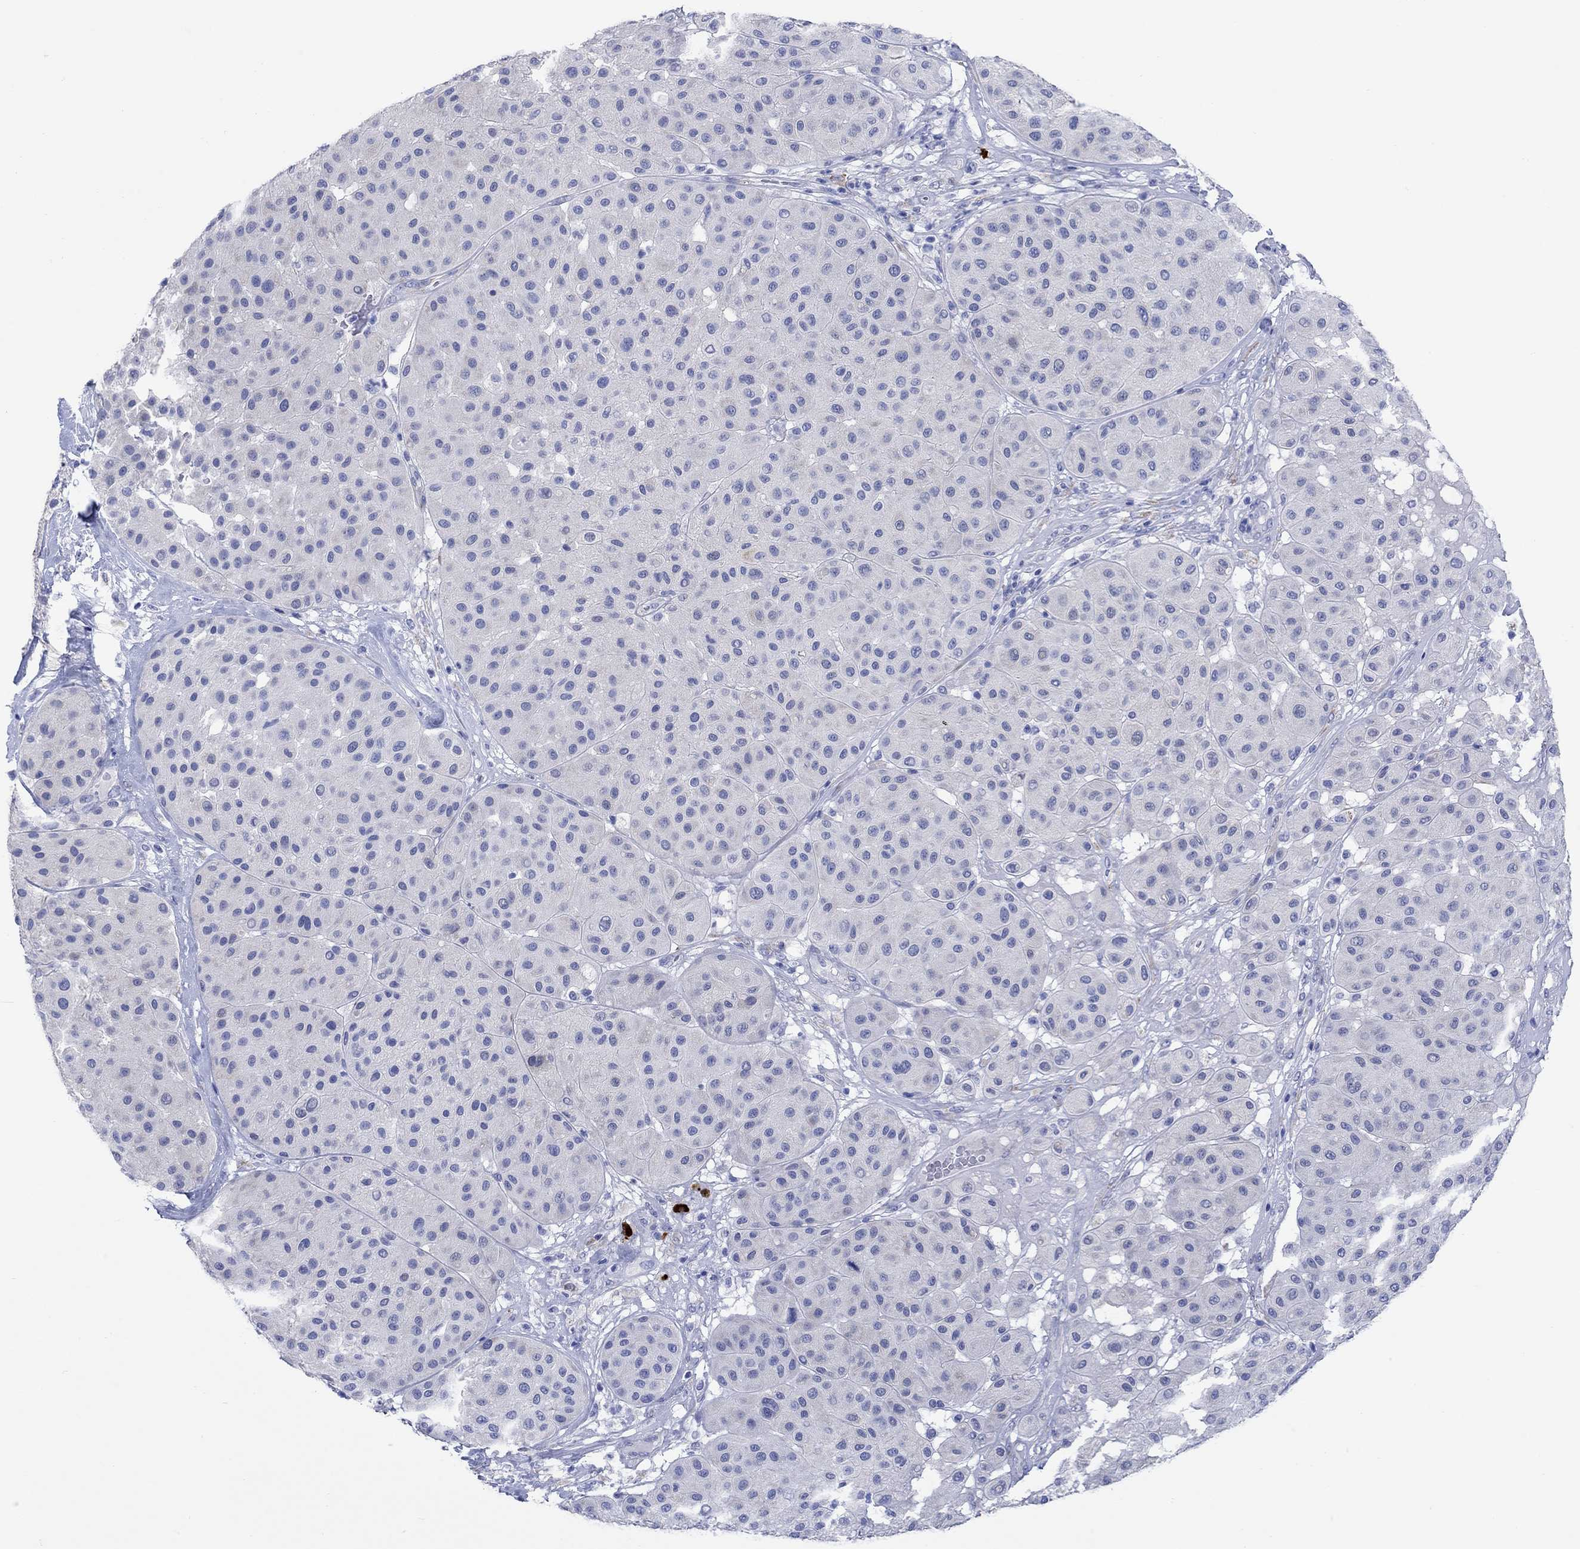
{"staining": {"intensity": "negative", "quantity": "none", "location": "none"}, "tissue": "melanoma", "cell_type": "Tumor cells", "image_type": "cancer", "snomed": [{"axis": "morphology", "description": "Malignant melanoma, Metastatic site"}, {"axis": "topography", "description": "Smooth muscle"}], "caption": "An immunohistochemistry image of malignant melanoma (metastatic site) is shown. There is no staining in tumor cells of malignant melanoma (metastatic site).", "gene": "P2RY6", "patient": {"sex": "male", "age": 41}}